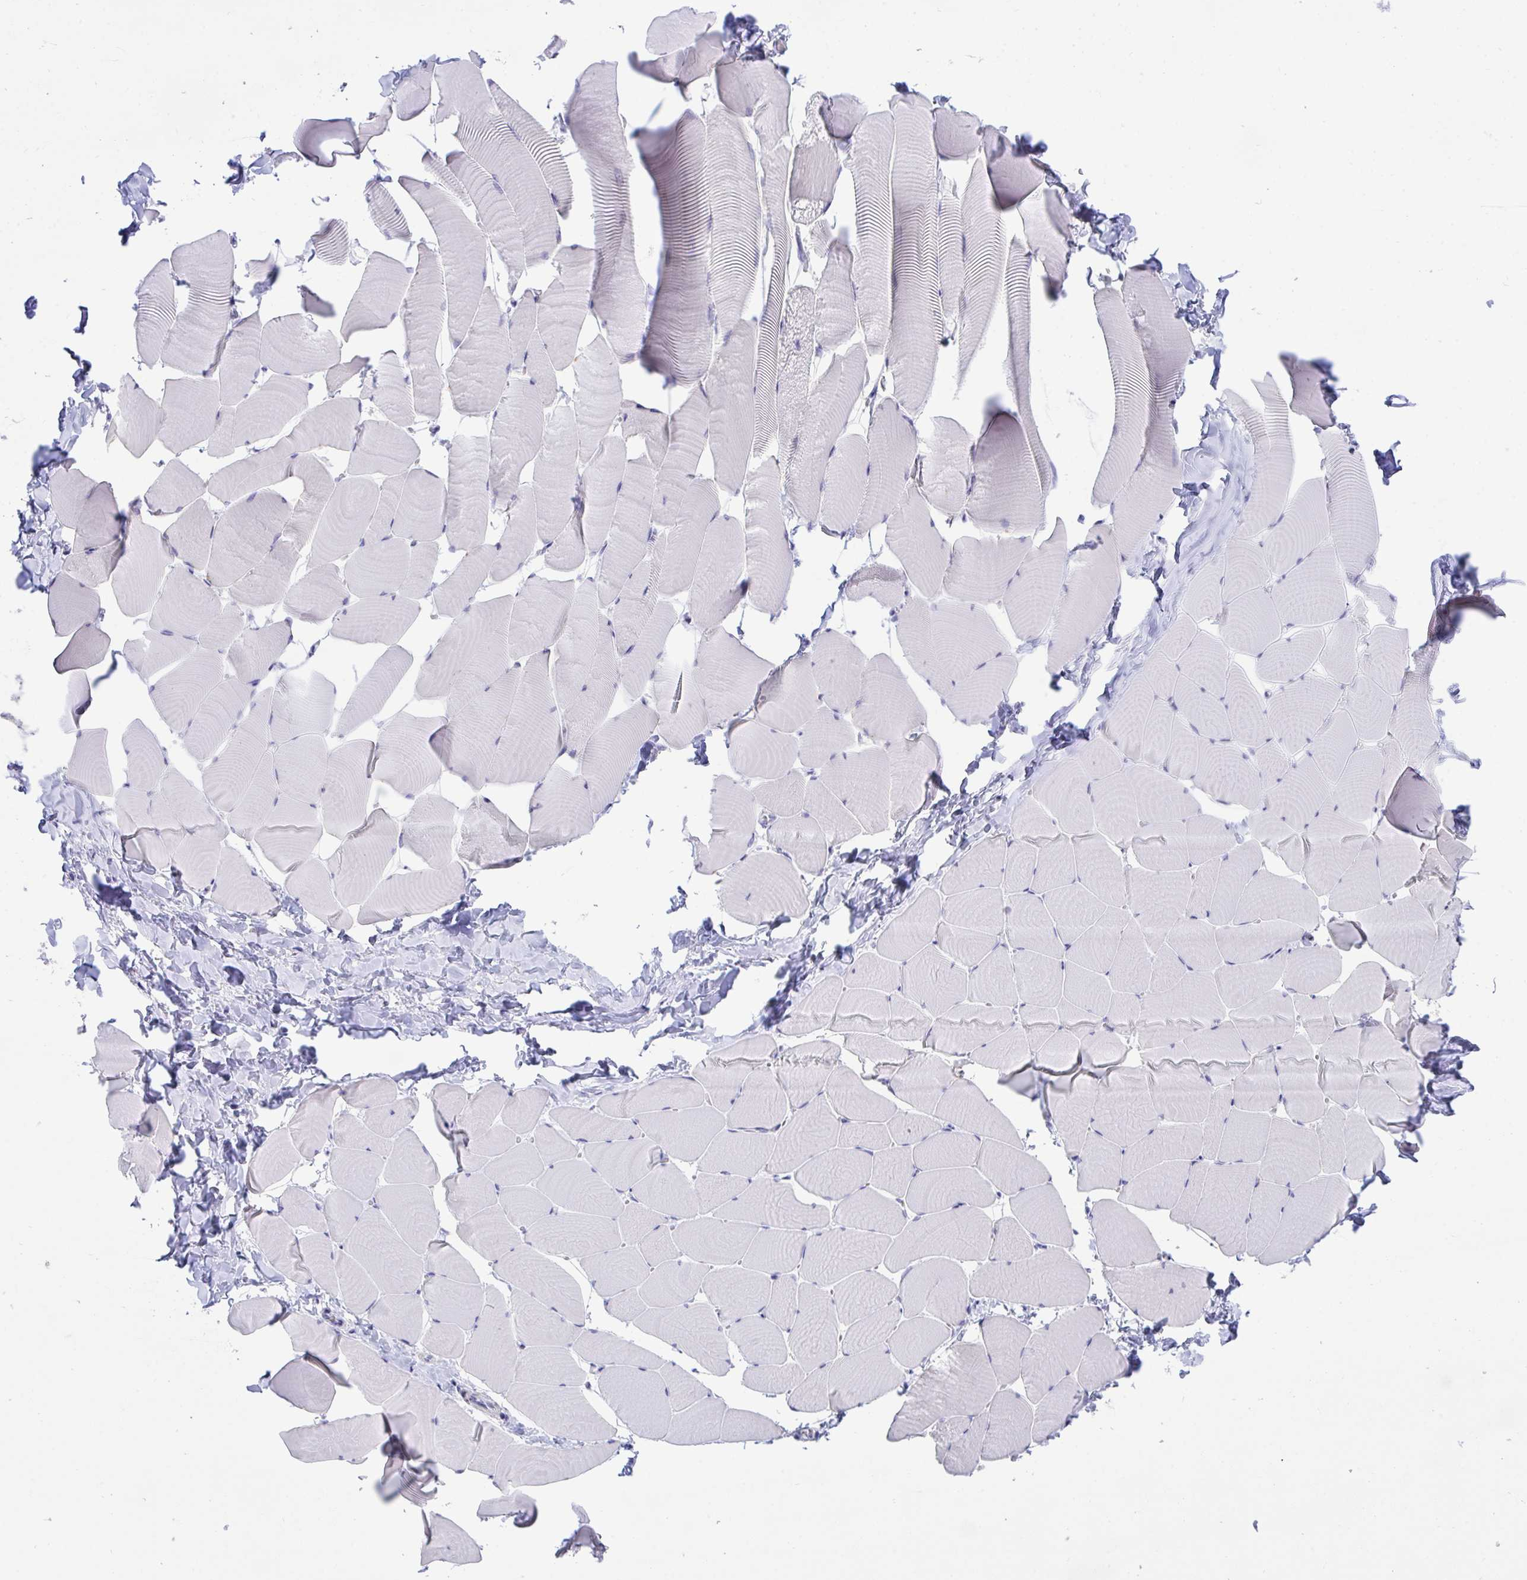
{"staining": {"intensity": "negative", "quantity": "none", "location": "none"}, "tissue": "skeletal muscle", "cell_type": "Myocytes", "image_type": "normal", "snomed": [{"axis": "morphology", "description": "Normal tissue, NOS"}, {"axis": "topography", "description": "Skeletal muscle"}], "caption": "Skeletal muscle stained for a protein using IHC exhibits no expression myocytes.", "gene": "TMEM106B", "patient": {"sex": "male", "age": 25}}